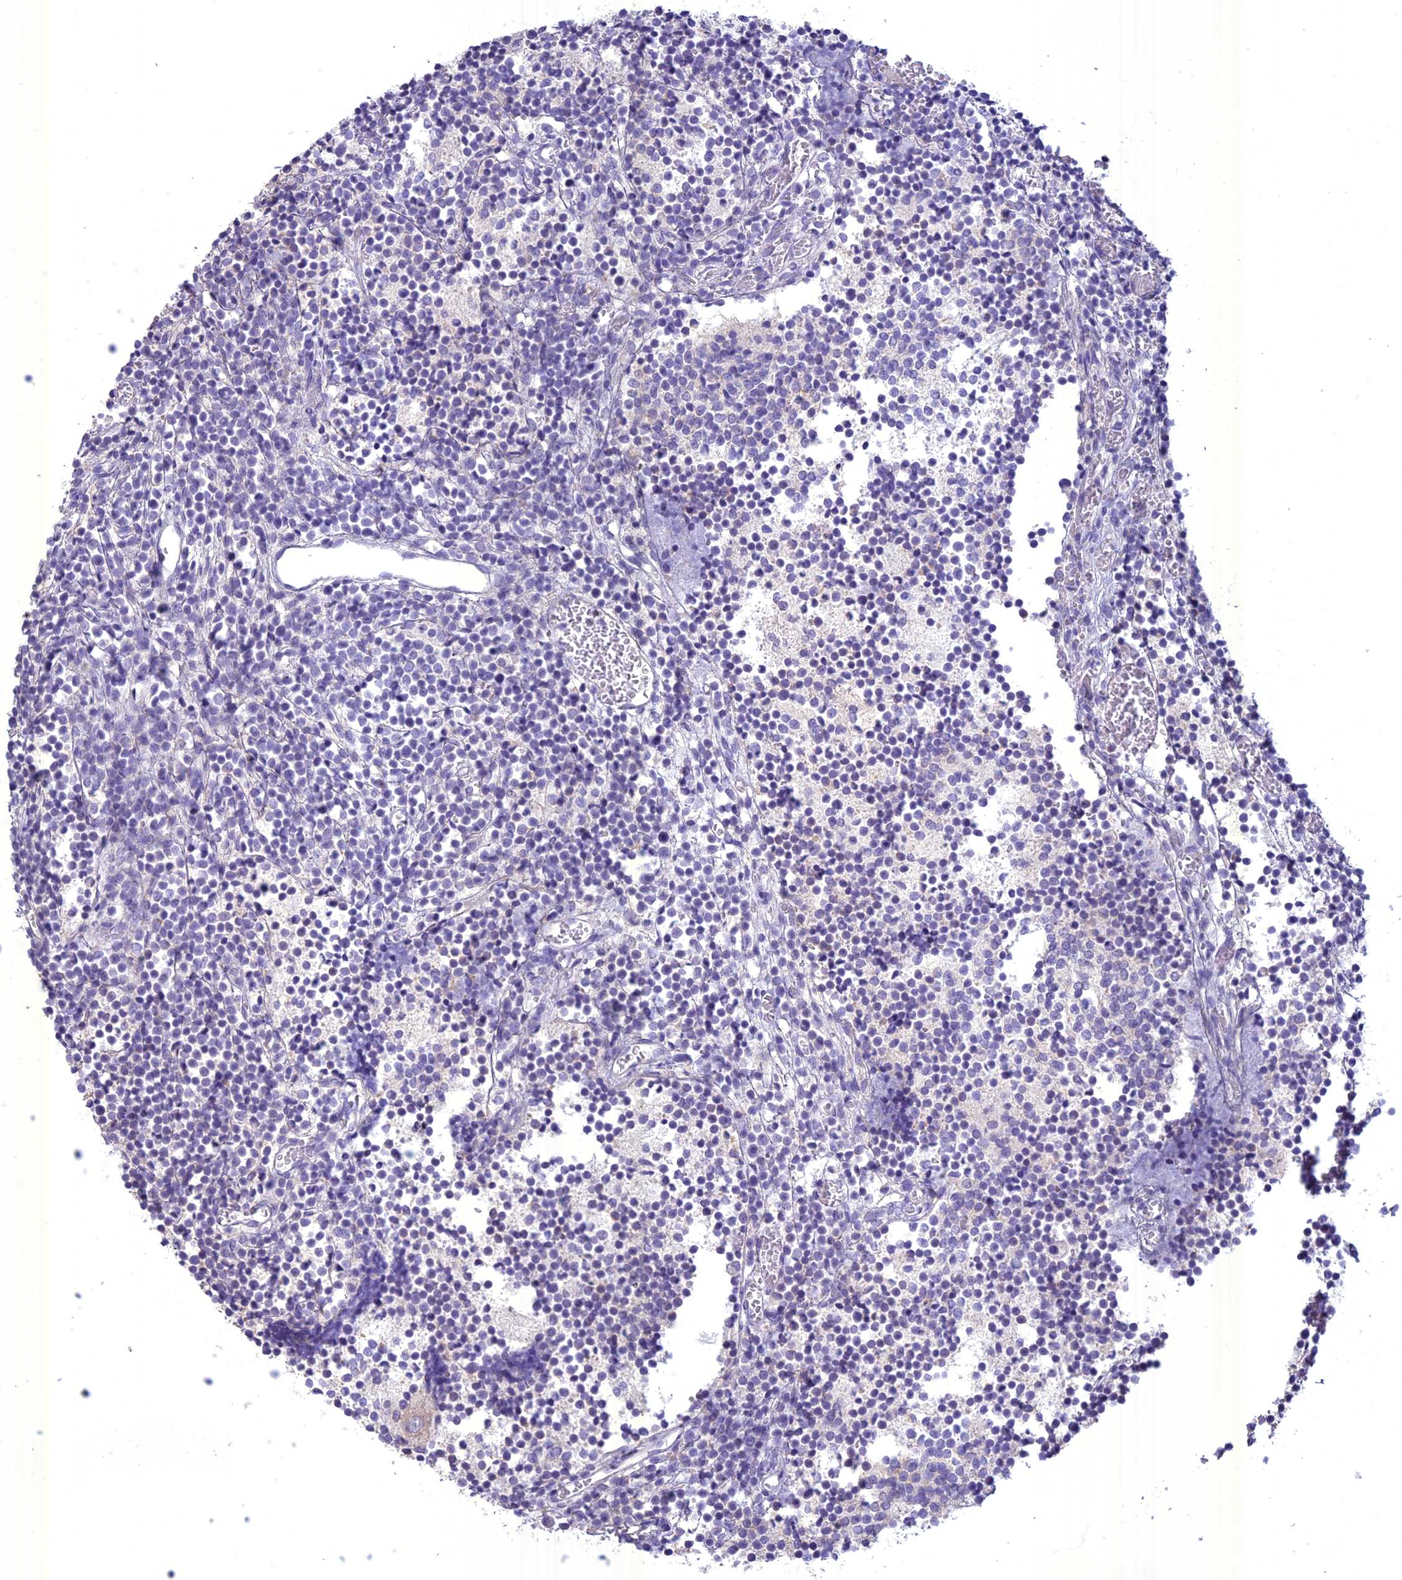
{"staining": {"intensity": "negative", "quantity": "none", "location": "none"}, "tissue": "glioma", "cell_type": "Tumor cells", "image_type": "cancer", "snomed": [{"axis": "morphology", "description": "Glioma, malignant, Low grade"}, {"axis": "topography", "description": "Brain"}], "caption": "A micrograph of malignant low-grade glioma stained for a protein exhibits no brown staining in tumor cells. The staining was performed using DAB to visualize the protein expression in brown, while the nuclei were stained in blue with hematoxylin (Magnification: 20x).", "gene": "SPHKAP", "patient": {"sex": "female", "age": 1}}